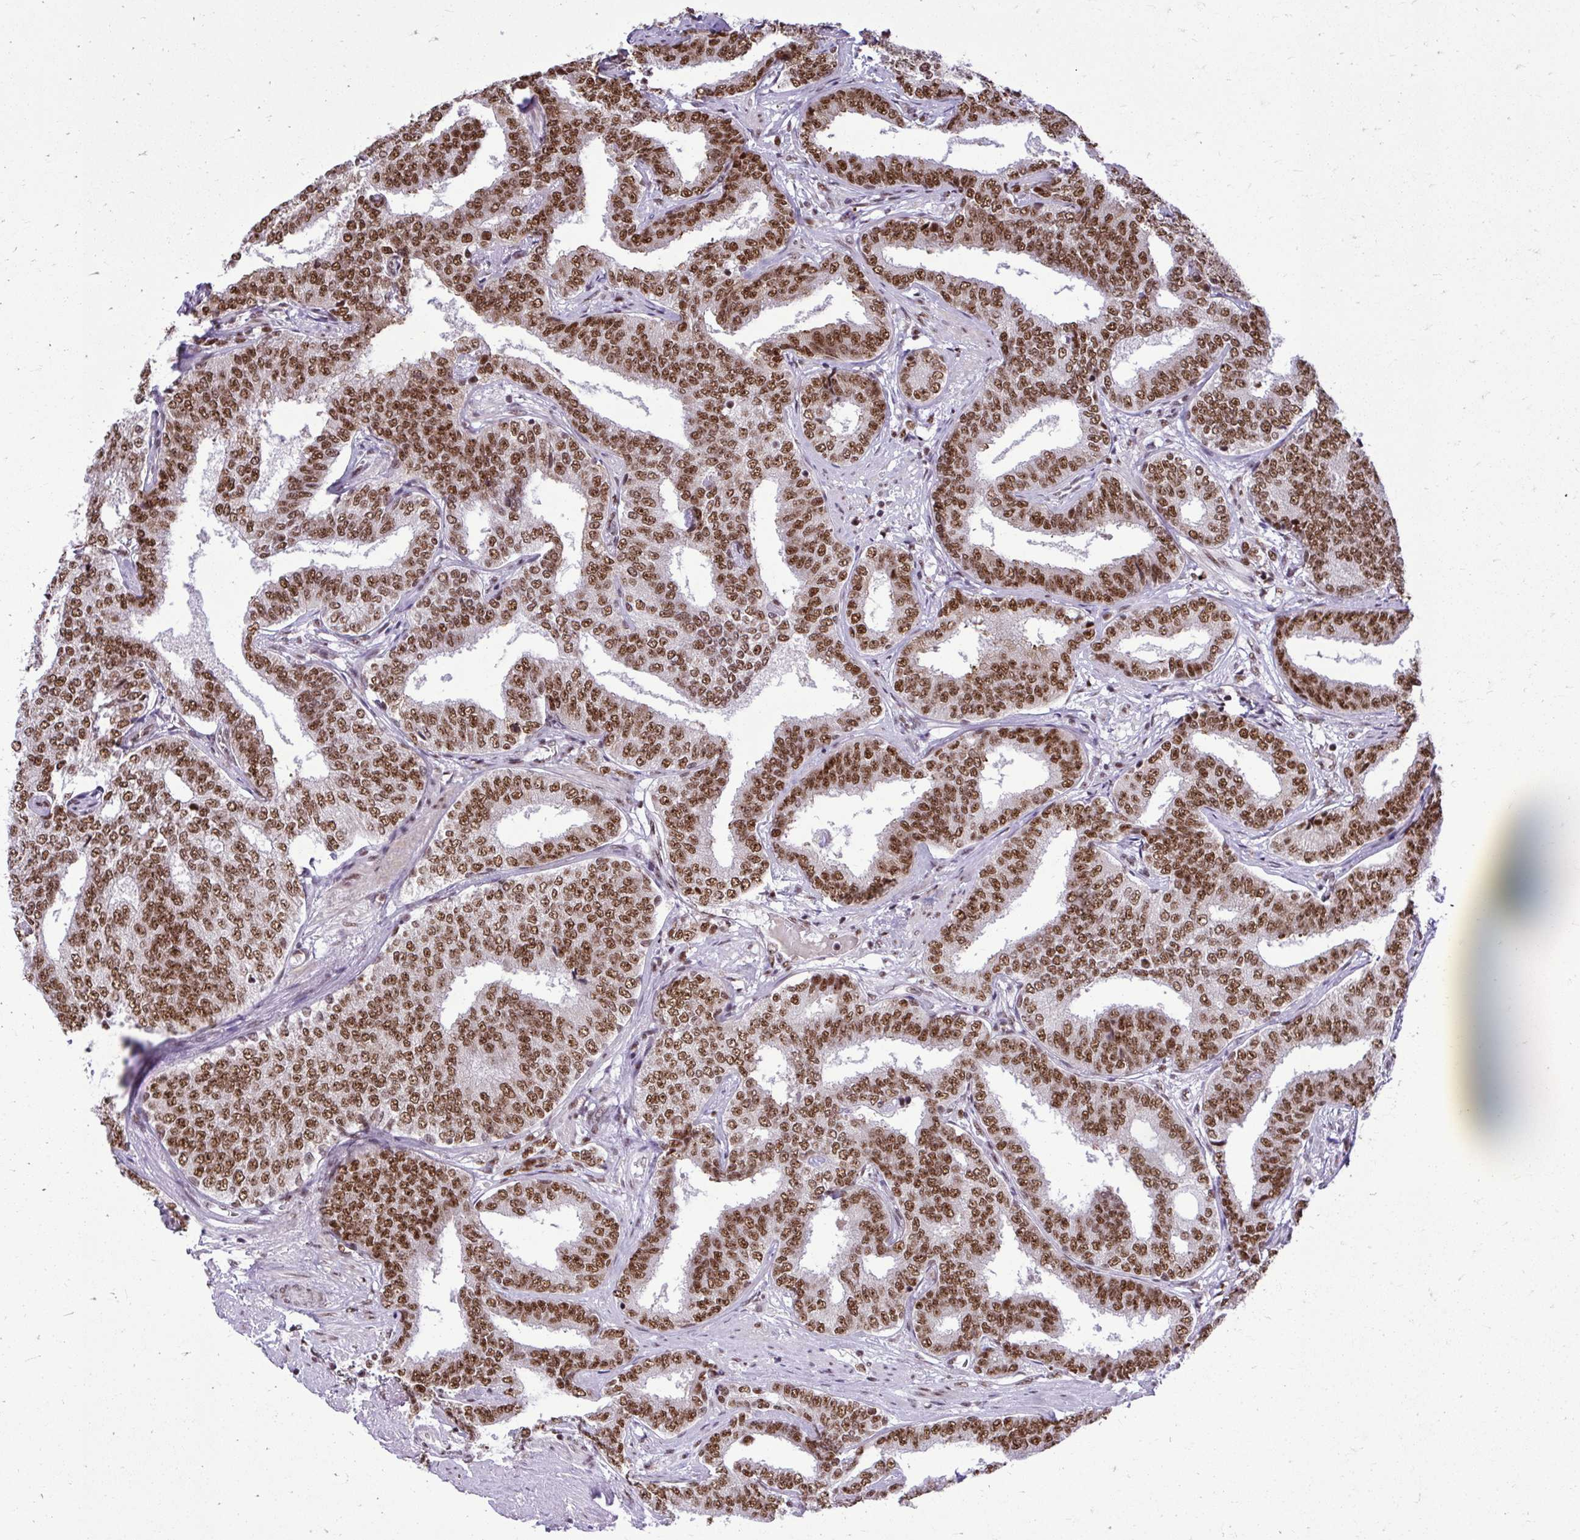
{"staining": {"intensity": "strong", "quantity": ">75%", "location": "nuclear"}, "tissue": "prostate cancer", "cell_type": "Tumor cells", "image_type": "cancer", "snomed": [{"axis": "morphology", "description": "Adenocarcinoma, High grade"}, {"axis": "topography", "description": "Prostate"}], "caption": "Protein staining of high-grade adenocarcinoma (prostate) tissue exhibits strong nuclear expression in about >75% of tumor cells.", "gene": "PRPF19", "patient": {"sex": "male", "age": 72}}